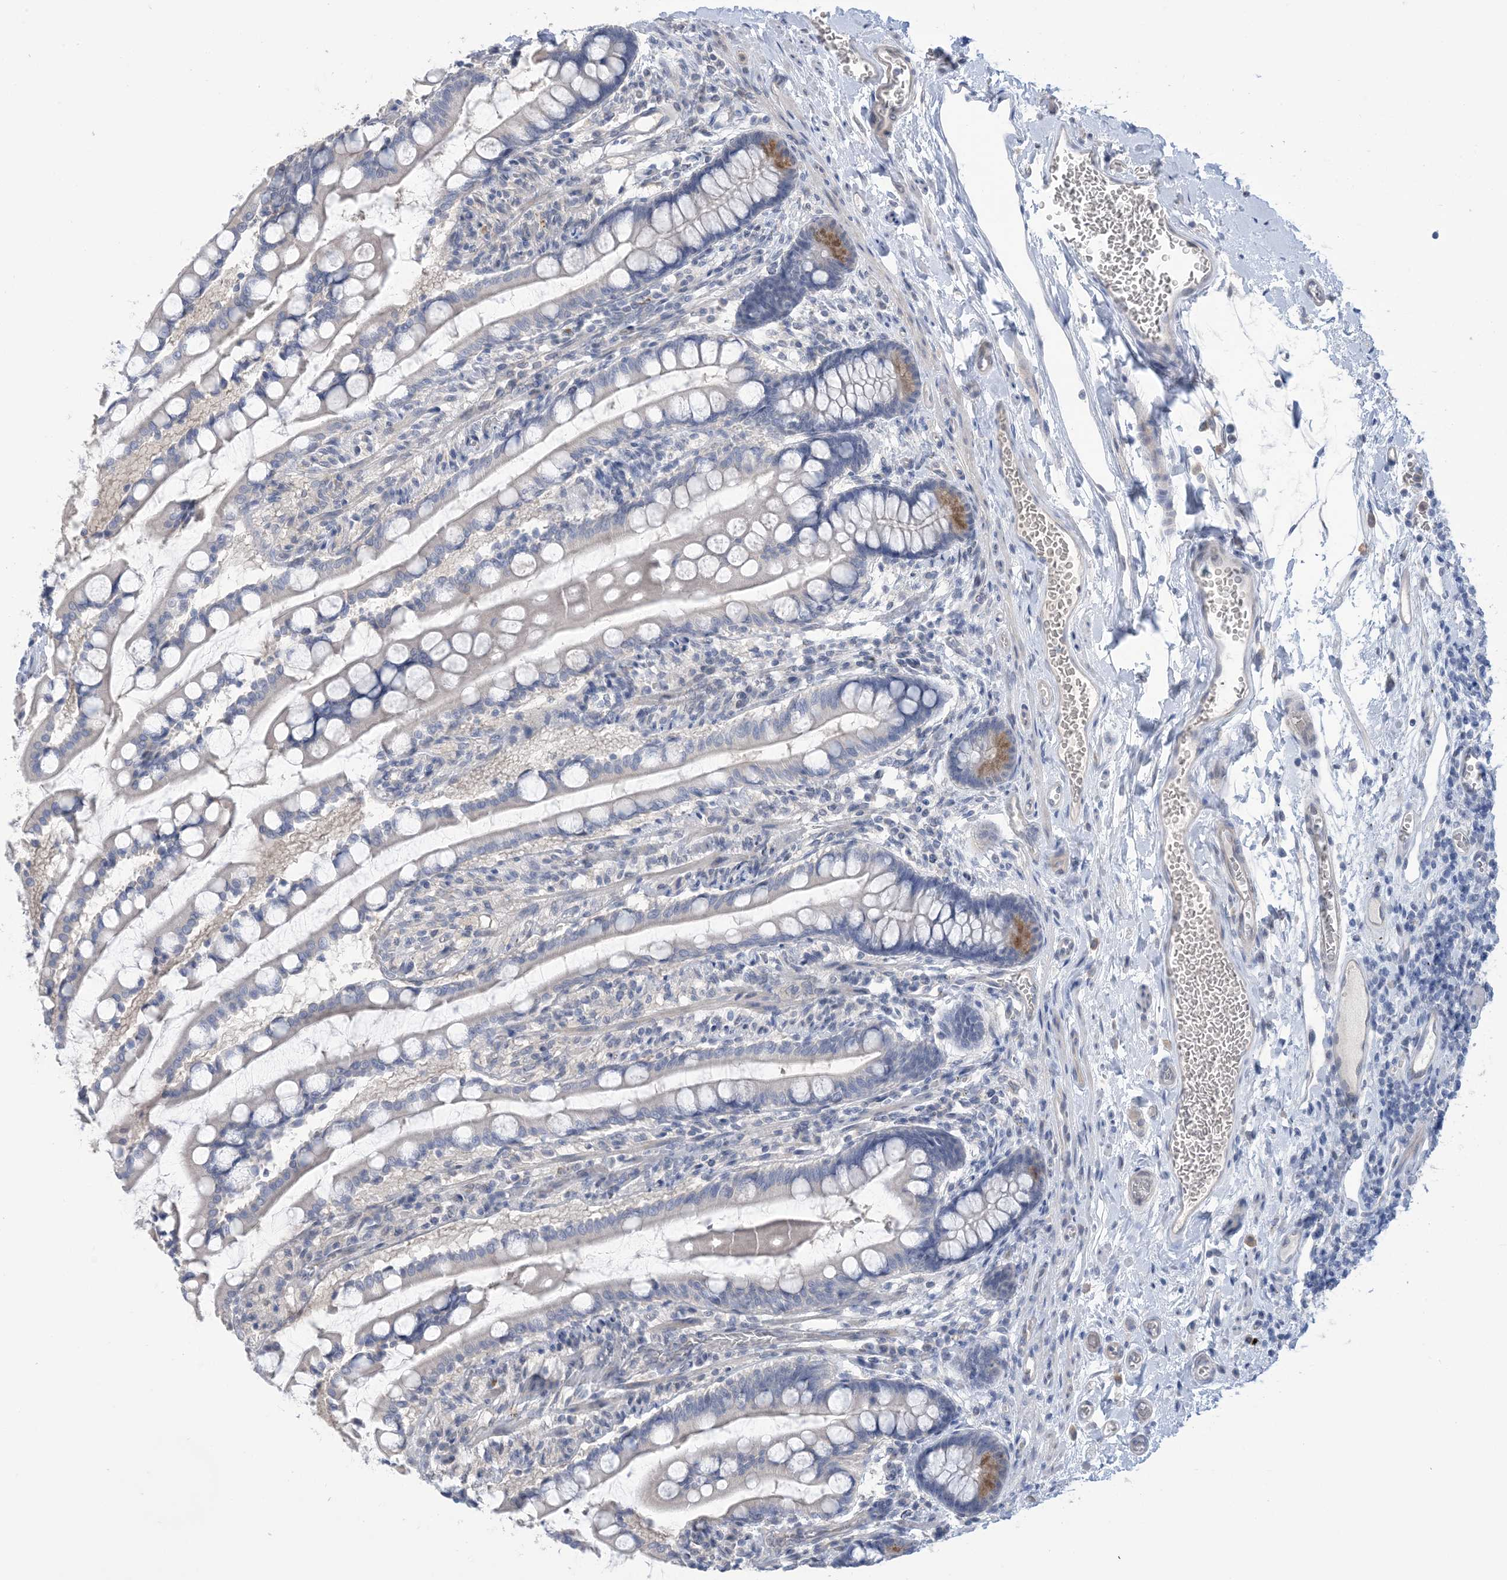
{"staining": {"intensity": "moderate", "quantity": "<25%", "location": "cytoplasmic/membranous"}, "tissue": "small intestine", "cell_type": "Glandular cells", "image_type": "normal", "snomed": [{"axis": "morphology", "description": "Normal tissue, NOS"}, {"axis": "topography", "description": "Small intestine"}], "caption": "Small intestine was stained to show a protein in brown. There is low levels of moderate cytoplasmic/membranous staining in approximately <25% of glandular cells.", "gene": "TTYH1", "patient": {"sex": "male", "age": 52}}